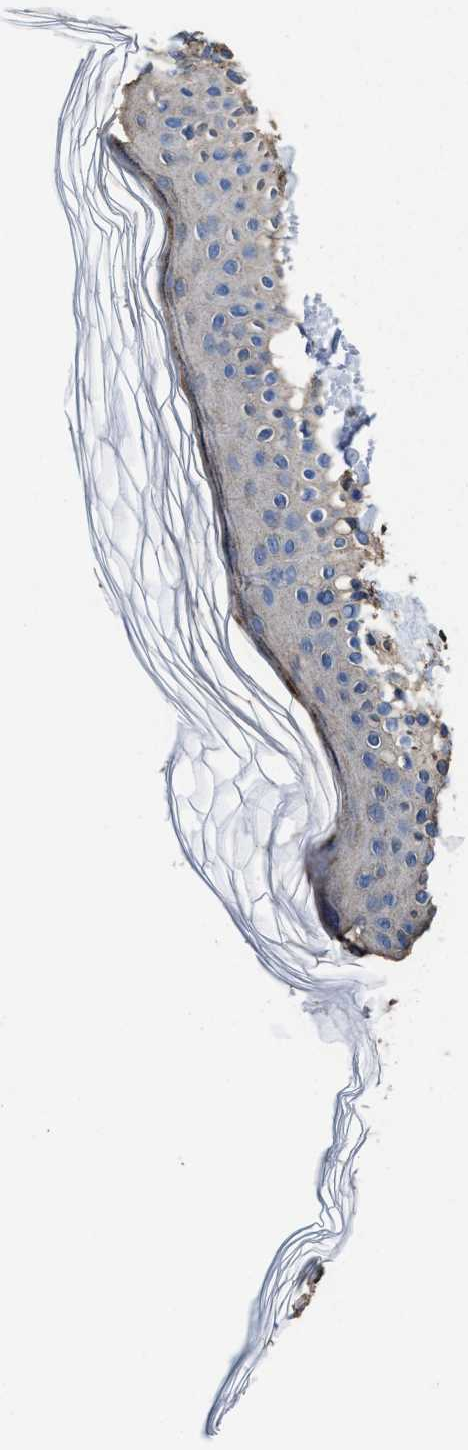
{"staining": {"intensity": "weak", "quantity": ">75%", "location": "cytoplasmic/membranous"}, "tissue": "skin", "cell_type": "Fibroblasts", "image_type": "normal", "snomed": [{"axis": "morphology", "description": "Normal tissue, NOS"}, {"axis": "morphology", "description": "Malignant melanoma, NOS"}, {"axis": "topography", "description": "Skin"}], "caption": "High-power microscopy captured an IHC image of normal skin, revealing weak cytoplasmic/membranous staining in approximately >75% of fibroblasts.", "gene": "SFXN4", "patient": {"sex": "male", "age": 83}}